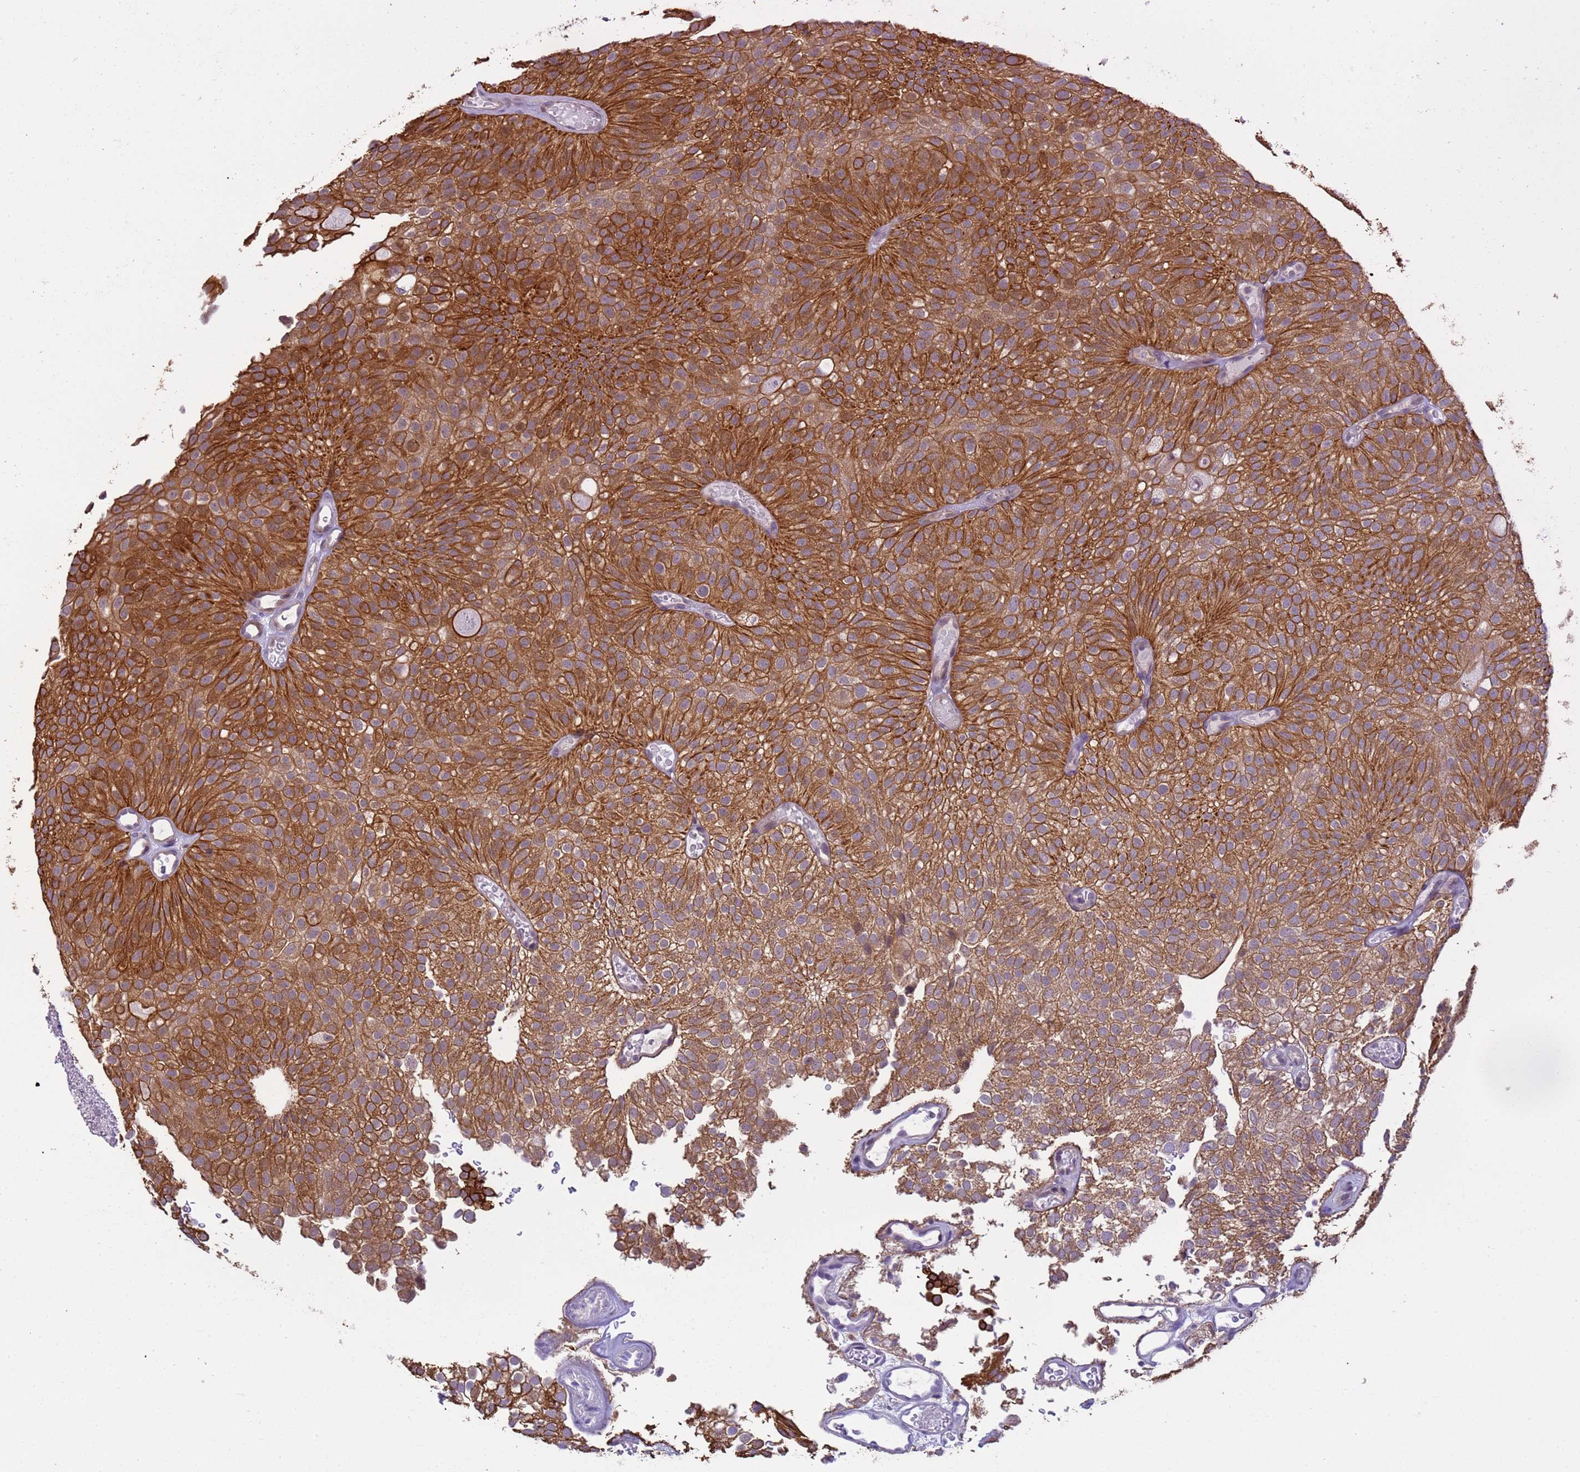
{"staining": {"intensity": "strong", "quantity": ">75%", "location": "cytoplasmic/membranous"}, "tissue": "urothelial cancer", "cell_type": "Tumor cells", "image_type": "cancer", "snomed": [{"axis": "morphology", "description": "Urothelial carcinoma, Low grade"}, {"axis": "topography", "description": "Urinary bladder"}], "caption": "Human urothelial cancer stained with a brown dye displays strong cytoplasmic/membranous positive positivity in approximately >75% of tumor cells.", "gene": "VWA3A", "patient": {"sex": "male", "age": 78}}